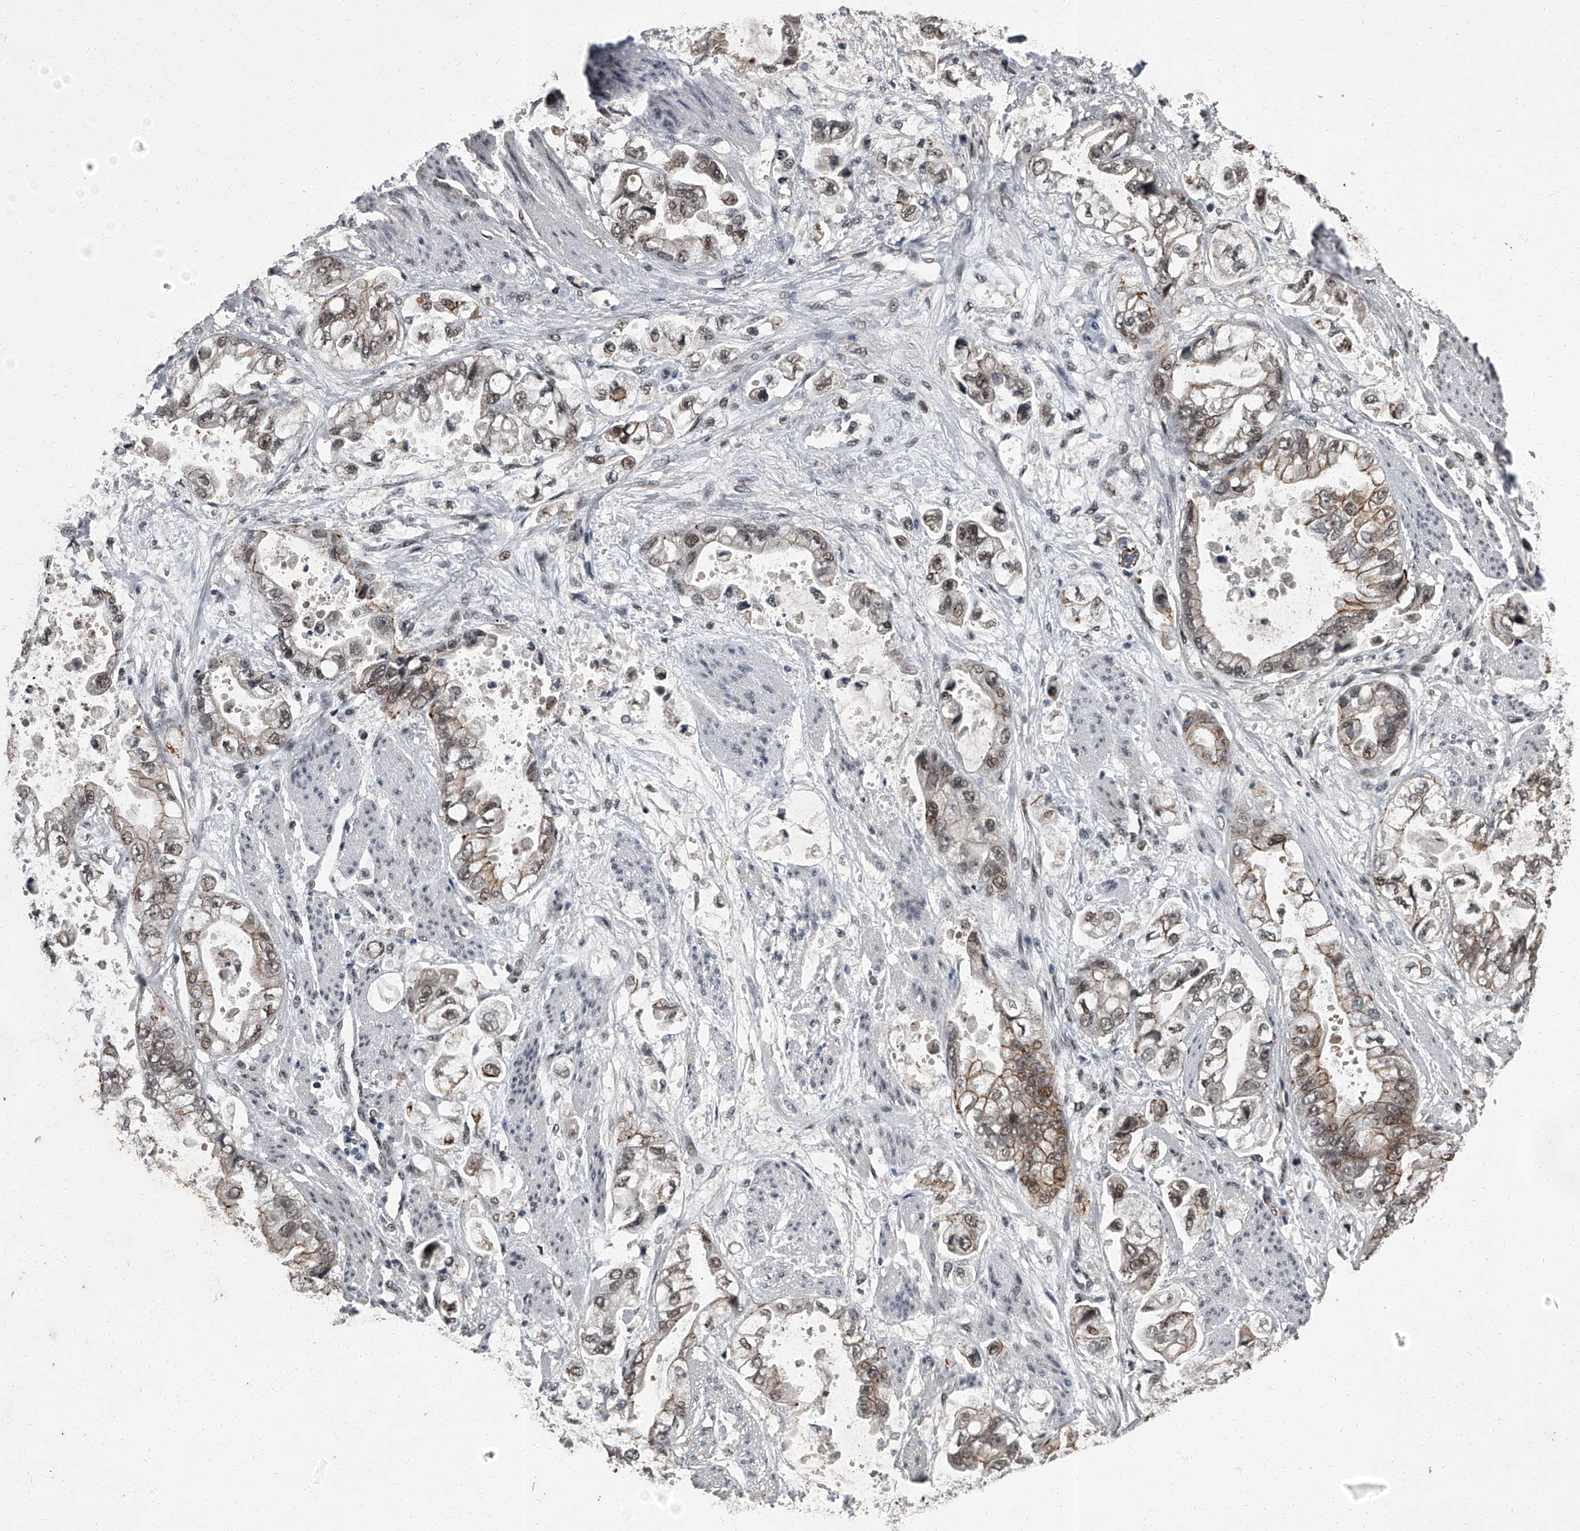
{"staining": {"intensity": "moderate", "quantity": "25%-75%", "location": "cytoplasmic/membranous,nuclear"}, "tissue": "stomach cancer", "cell_type": "Tumor cells", "image_type": "cancer", "snomed": [{"axis": "morphology", "description": "Adenocarcinoma, NOS"}, {"axis": "topography", "description": "Stomach"}], "caption": "A micrograph of human stomach cancer (adenocarcinoma) stained for a protein reveals moderate cytoplasmic/membranous and nuclear brown staining in tumor cells.", "gene": "ZNF518B", "patient": {"sex": "male", "age": 62}}